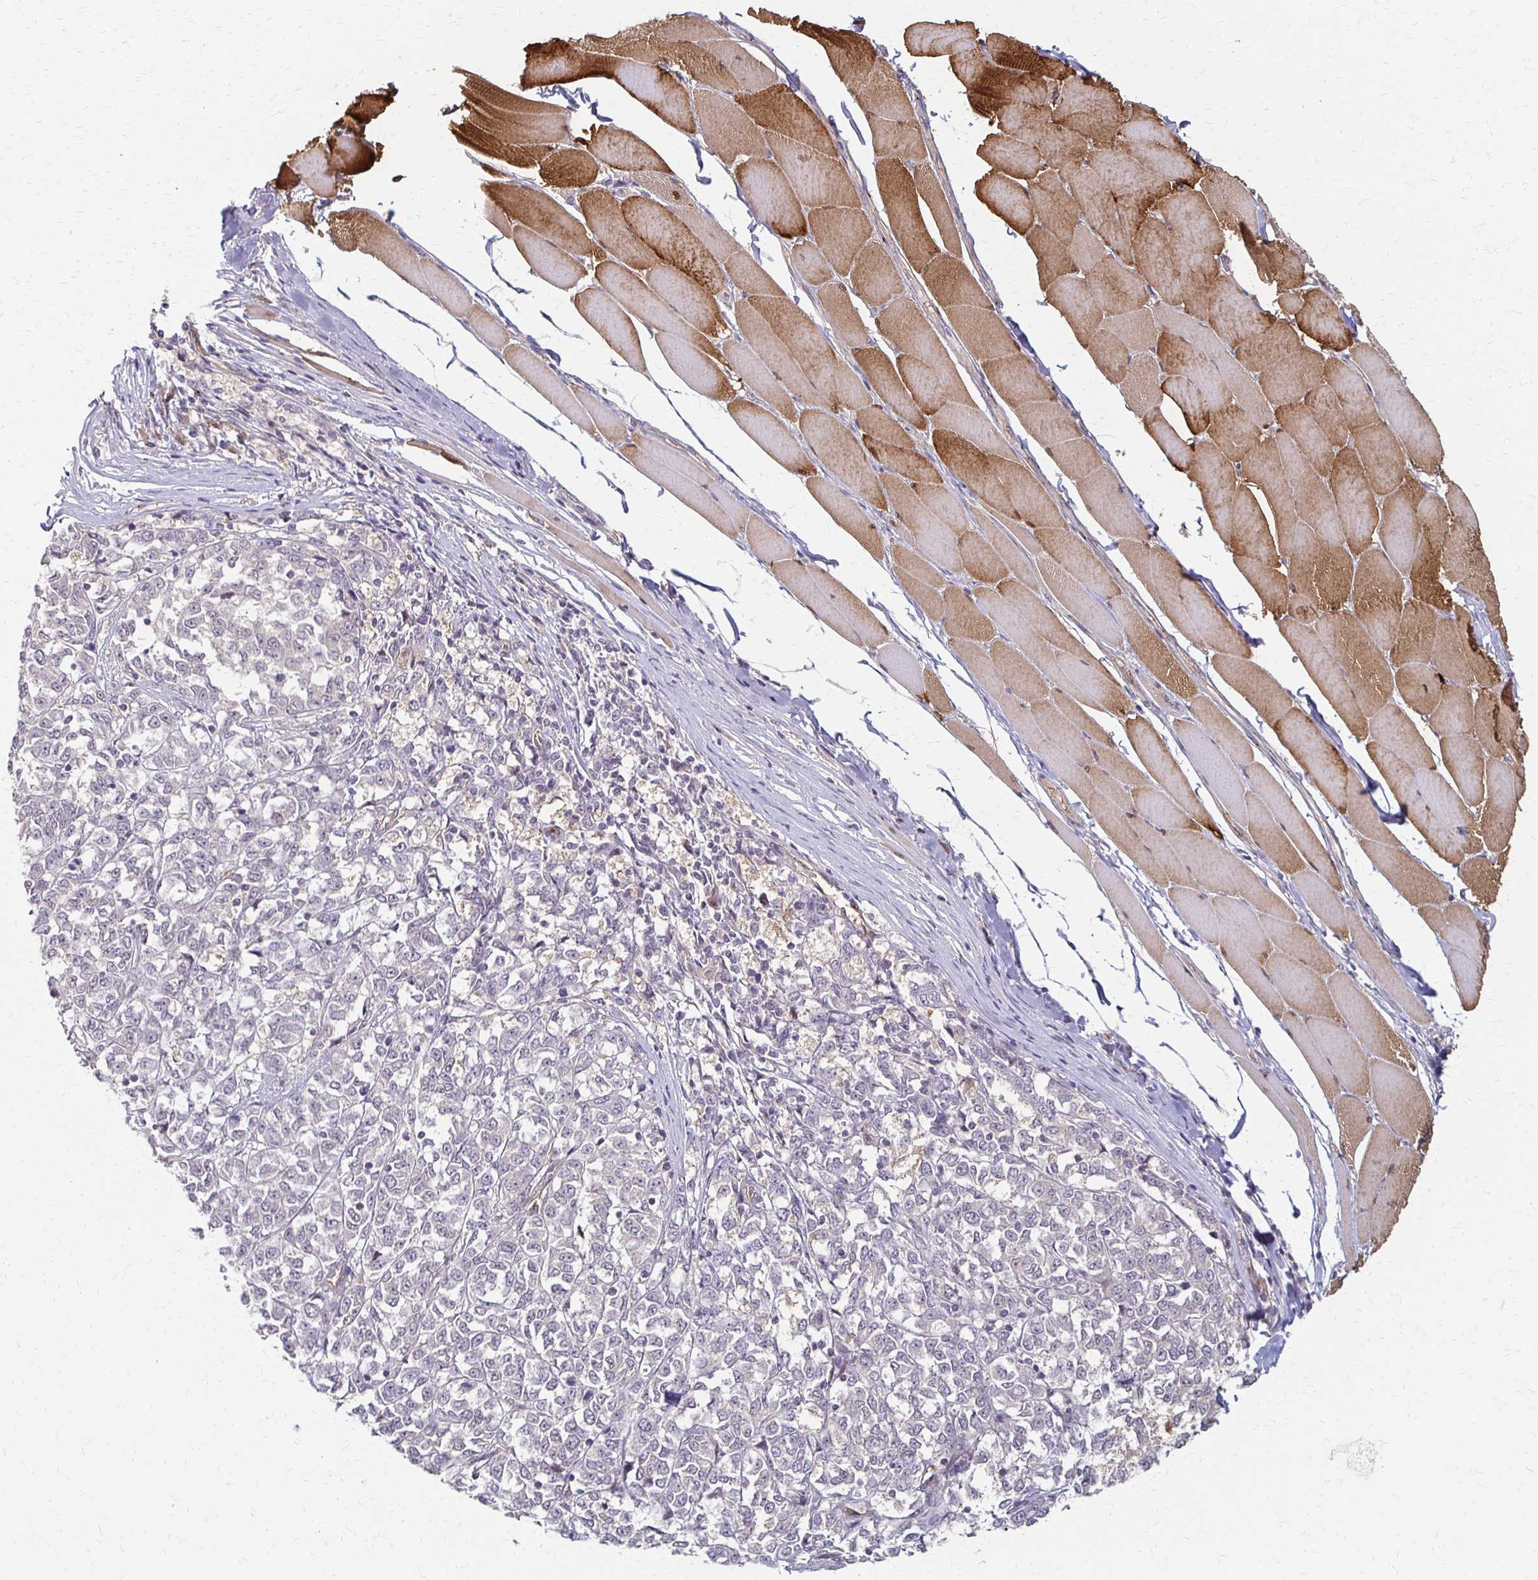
{"staining": {"intensity": "negative", "quantity": "none", "location": "none"}, "tissue": "melanoma", "cell_type": "Tumor cells", "image_type": "cancer", "snomed": [{"axis": "morphology", "description": "Malignant melanoma, NOS"}, {"axis": "topography", "description": "Skin"}], "caption": "This is a photomicrograph of immunohistochemistry staining of malignant melanoma, which shows no expression in tumor cells.", "gene": "CFL2", "patient": {"sex": "female", "age": 72}}